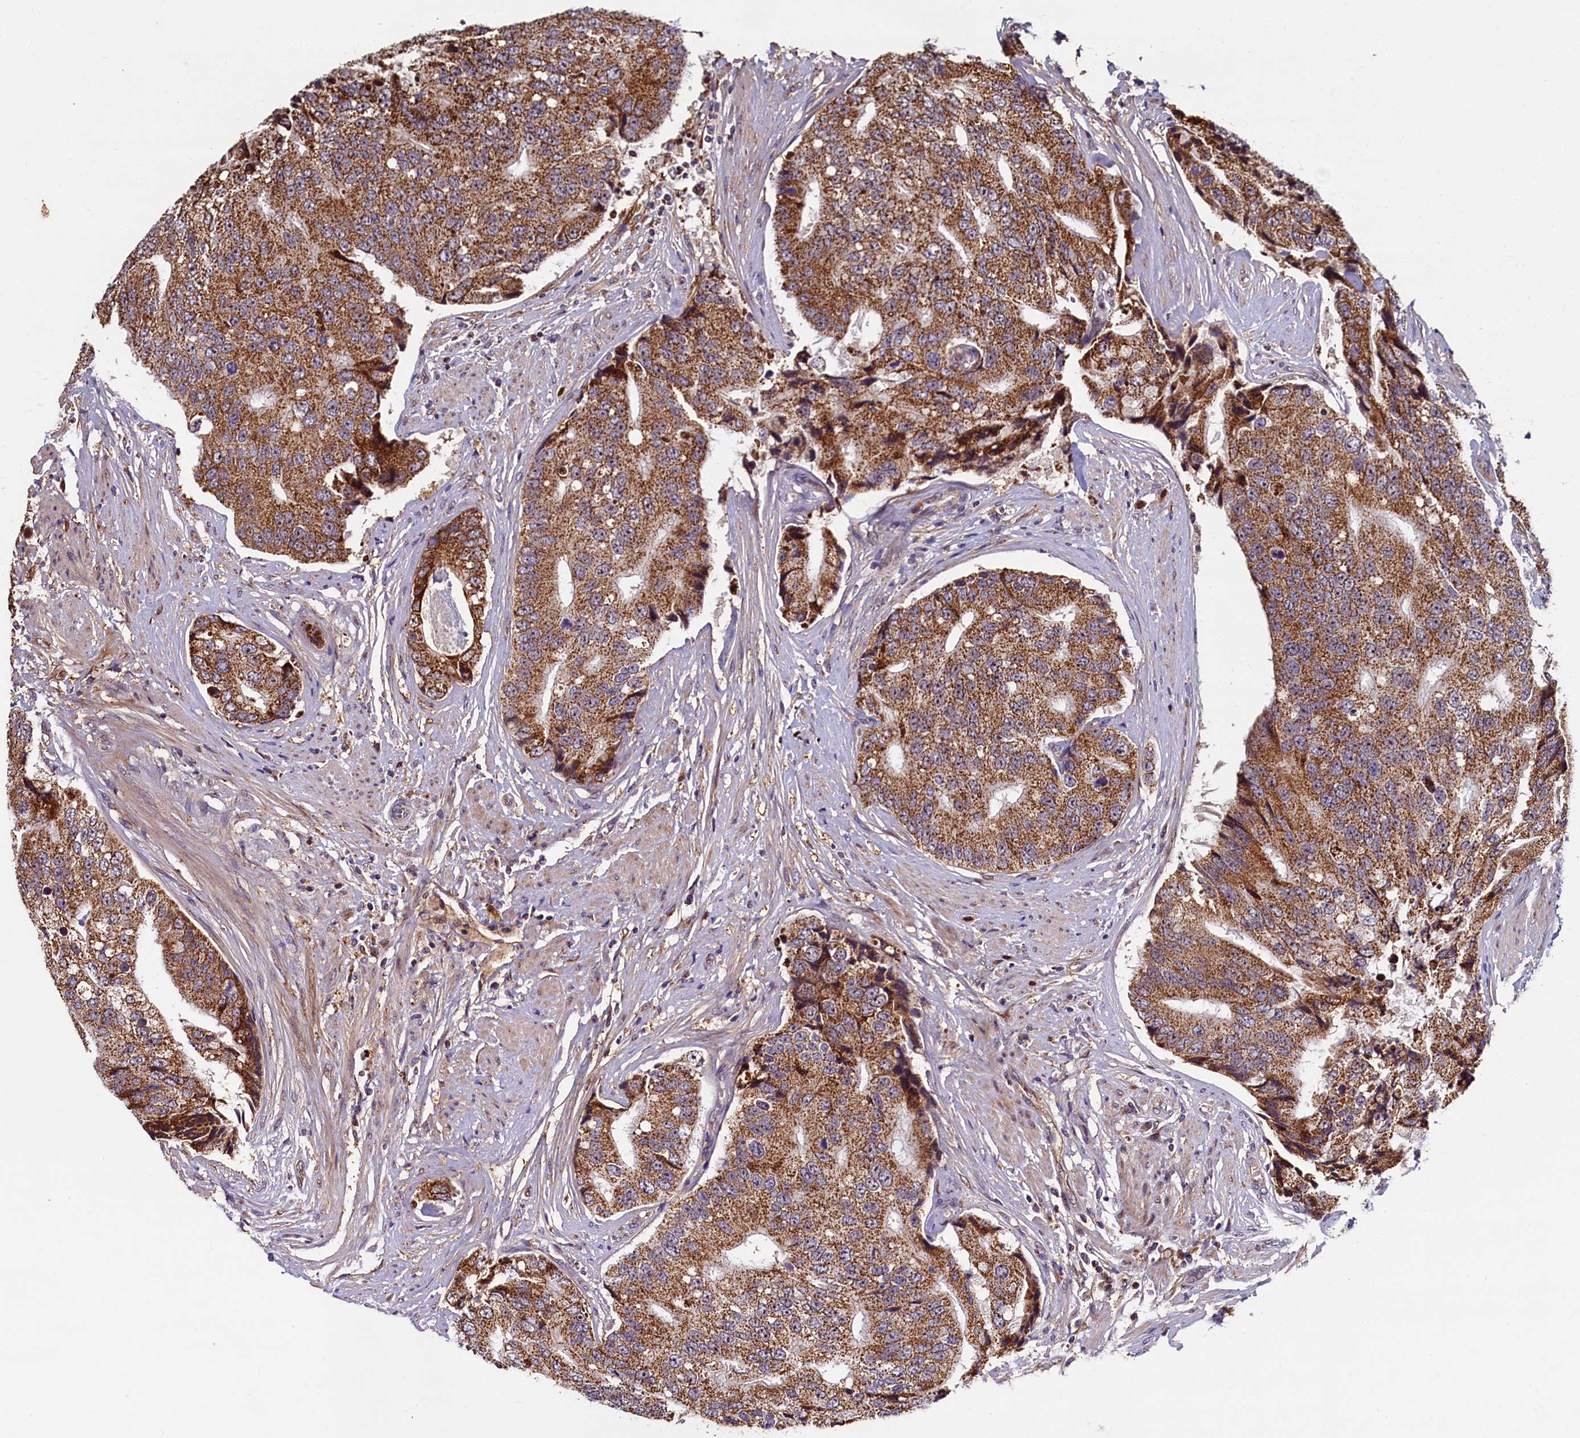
{"staining": {"intensity": "moderate", "quantity": ">75%", "location": "cytoplasmic/membranous"}, "tissue": "prostate cancer", "cell_type": "Tumor cells", "image_type": "cancer", "snomed": [{"axis": "morphology", "description": "Adenocarcinoma, High grade"}, {"axis": "topography", "description": "Prostate"}], "caption": "Tumor cells exhibit medium levels of moderate cytoplasmic/membranous staining in approximately >75% of cells in prostate cancer.", "gene": "NCKAP5L", "patient": {"sex": "male", "age": 70}}